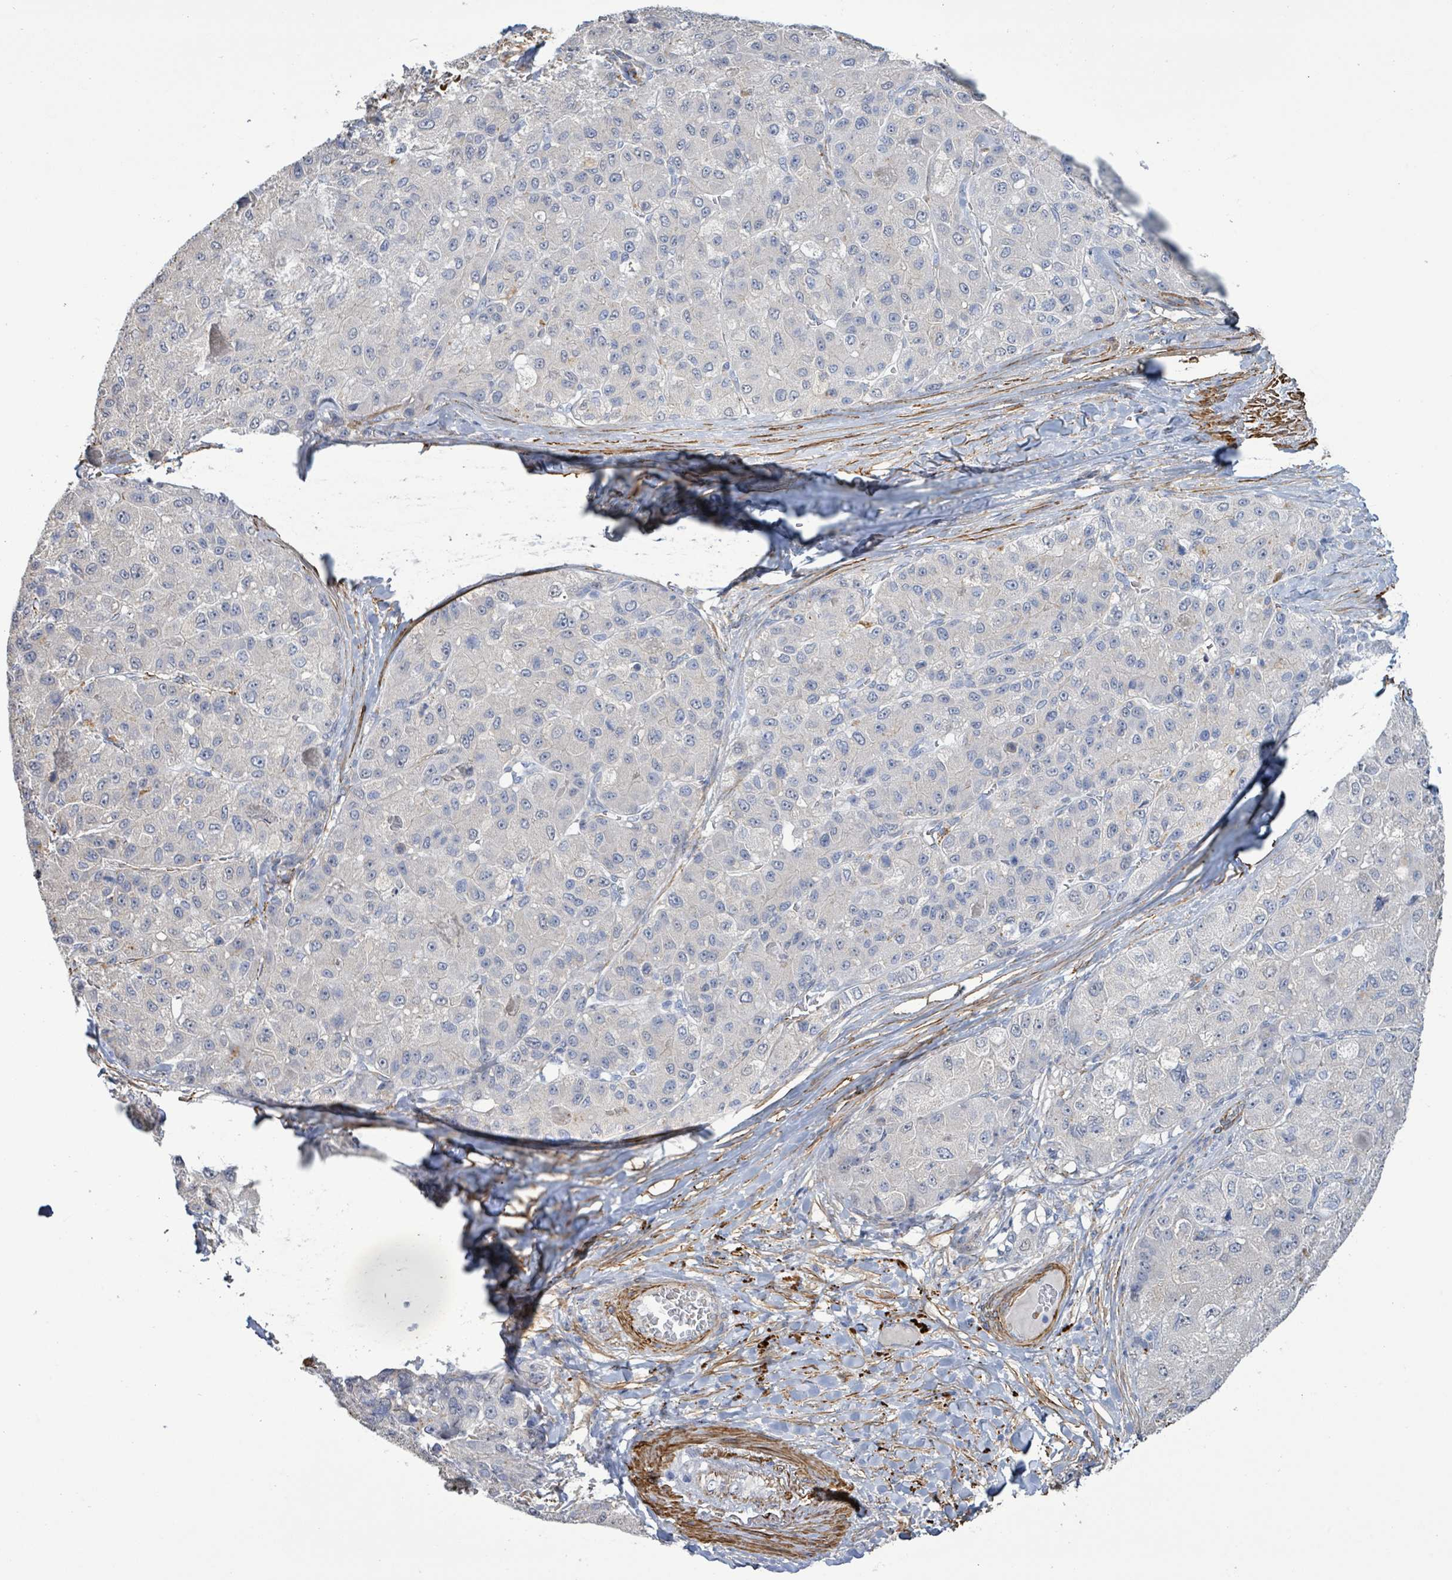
{"staining": {"intensity": "negative", "quantity": "none", "location": "none"}, "tissue": "liver cancer", "cell_type": "Tumor cells", "image_type": "cancer", "snomed": [{"axis": "morphology", "description": "Carcinoma, Hepatocellular, NOS"}, {"axis": "topography", "description": "Liver"}], "caption": "Immunohistochemistry (IHC) image of human liver cancer (hepatocellular carcinoma) stained for a protein (brown), which exhibits no expression in tumor cells.", "gene": "DMRTC1B", "patient": {"sex": "male", "age": 80}}